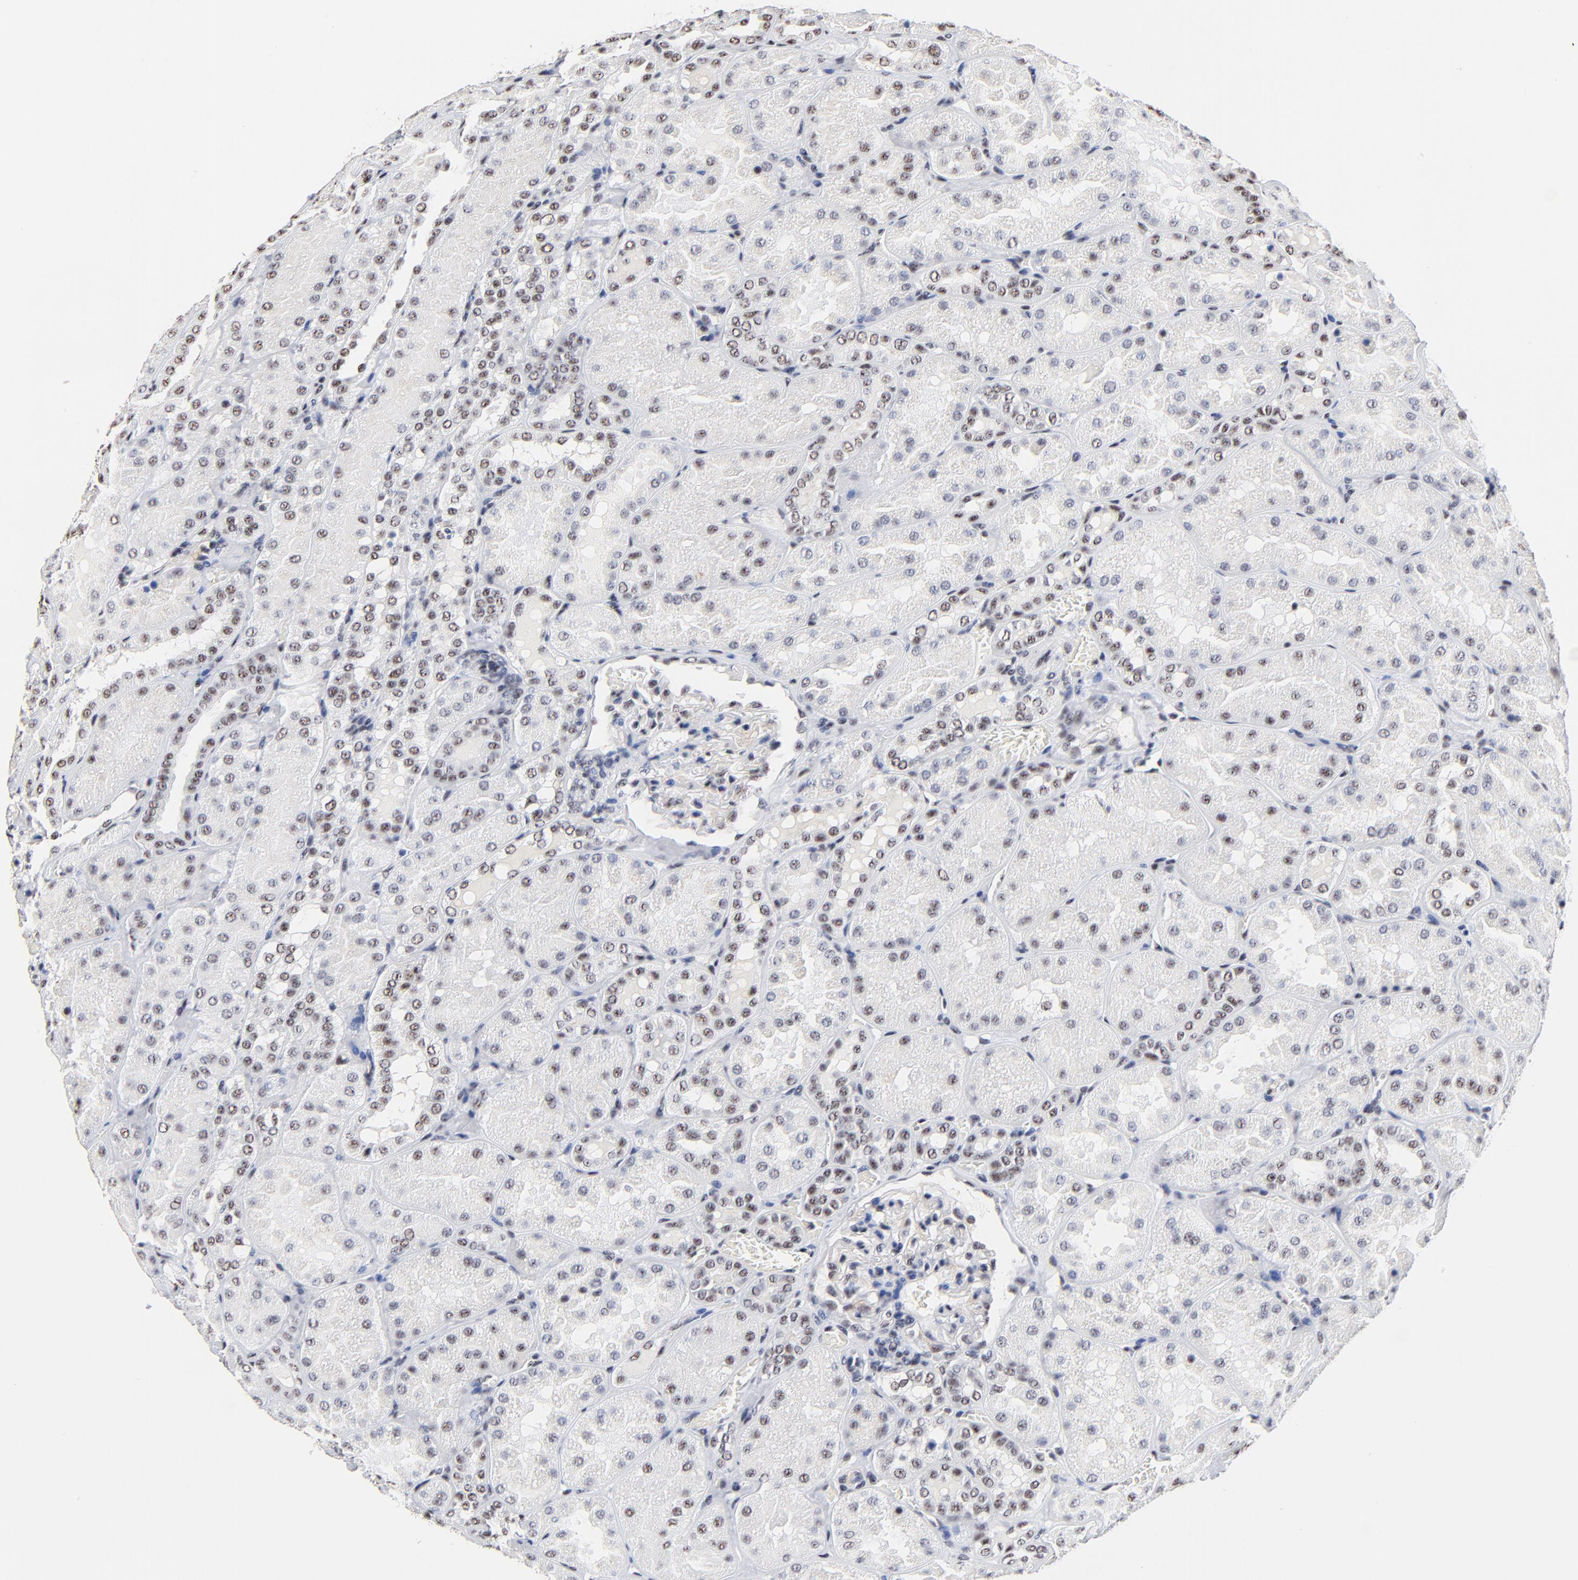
{"staining": {"intensity": "weak", "quantity": "<25%", "location": "nuclear"}, "tissue": "kidney", "cell_type": "Cells in glomeruli", "image_type": "normal", "snomed": [{"axis": "morphology", "description": "Normal tissue, NOS"}, {"axis": "topography", "description": "Kidney"}], "caption": "DAB immunohistochemical staining of normal human kidney shows no significant expression in cells in glomeruli.", "gene": "MBD4", "patient": {"sex": "male", "age": 28}}